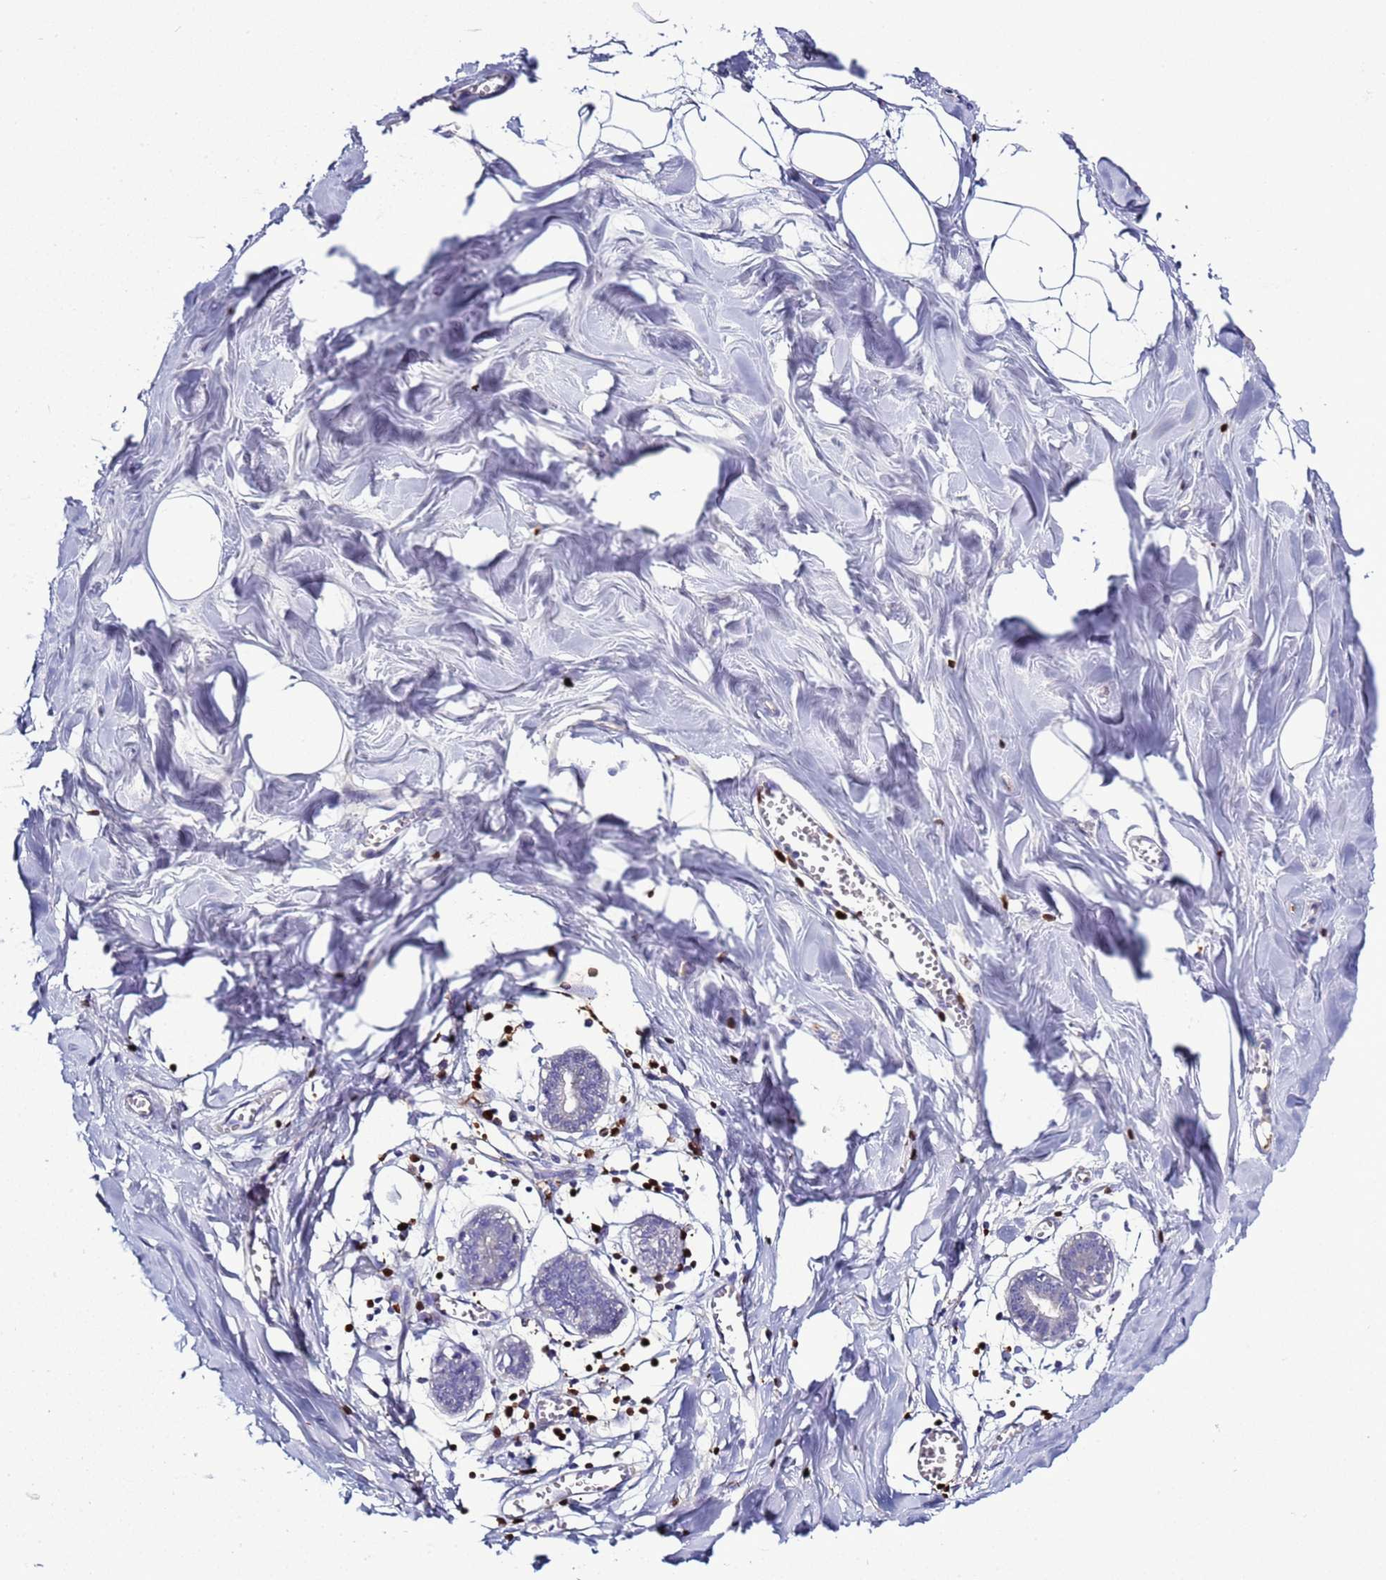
{"staining": {"intensity": "negative", "quantity": "none", "location": "none"}, "tissue": "breast", "cell_type": "Adipocytes", "image_type": "normal", "snomed": [{"axis": "morphology", "description": "Normal tissue, NOS"}, {"axis": "topography", "description": "Breast"}], "caption": "IHC photomicrograph of normal breast: breast stained with DAB (3,3'-diaminobenzidine) shows no significant protein expression in adipocytes.", "gene": "C4orf46", "patient": {"sex": "female", "age": 27}}